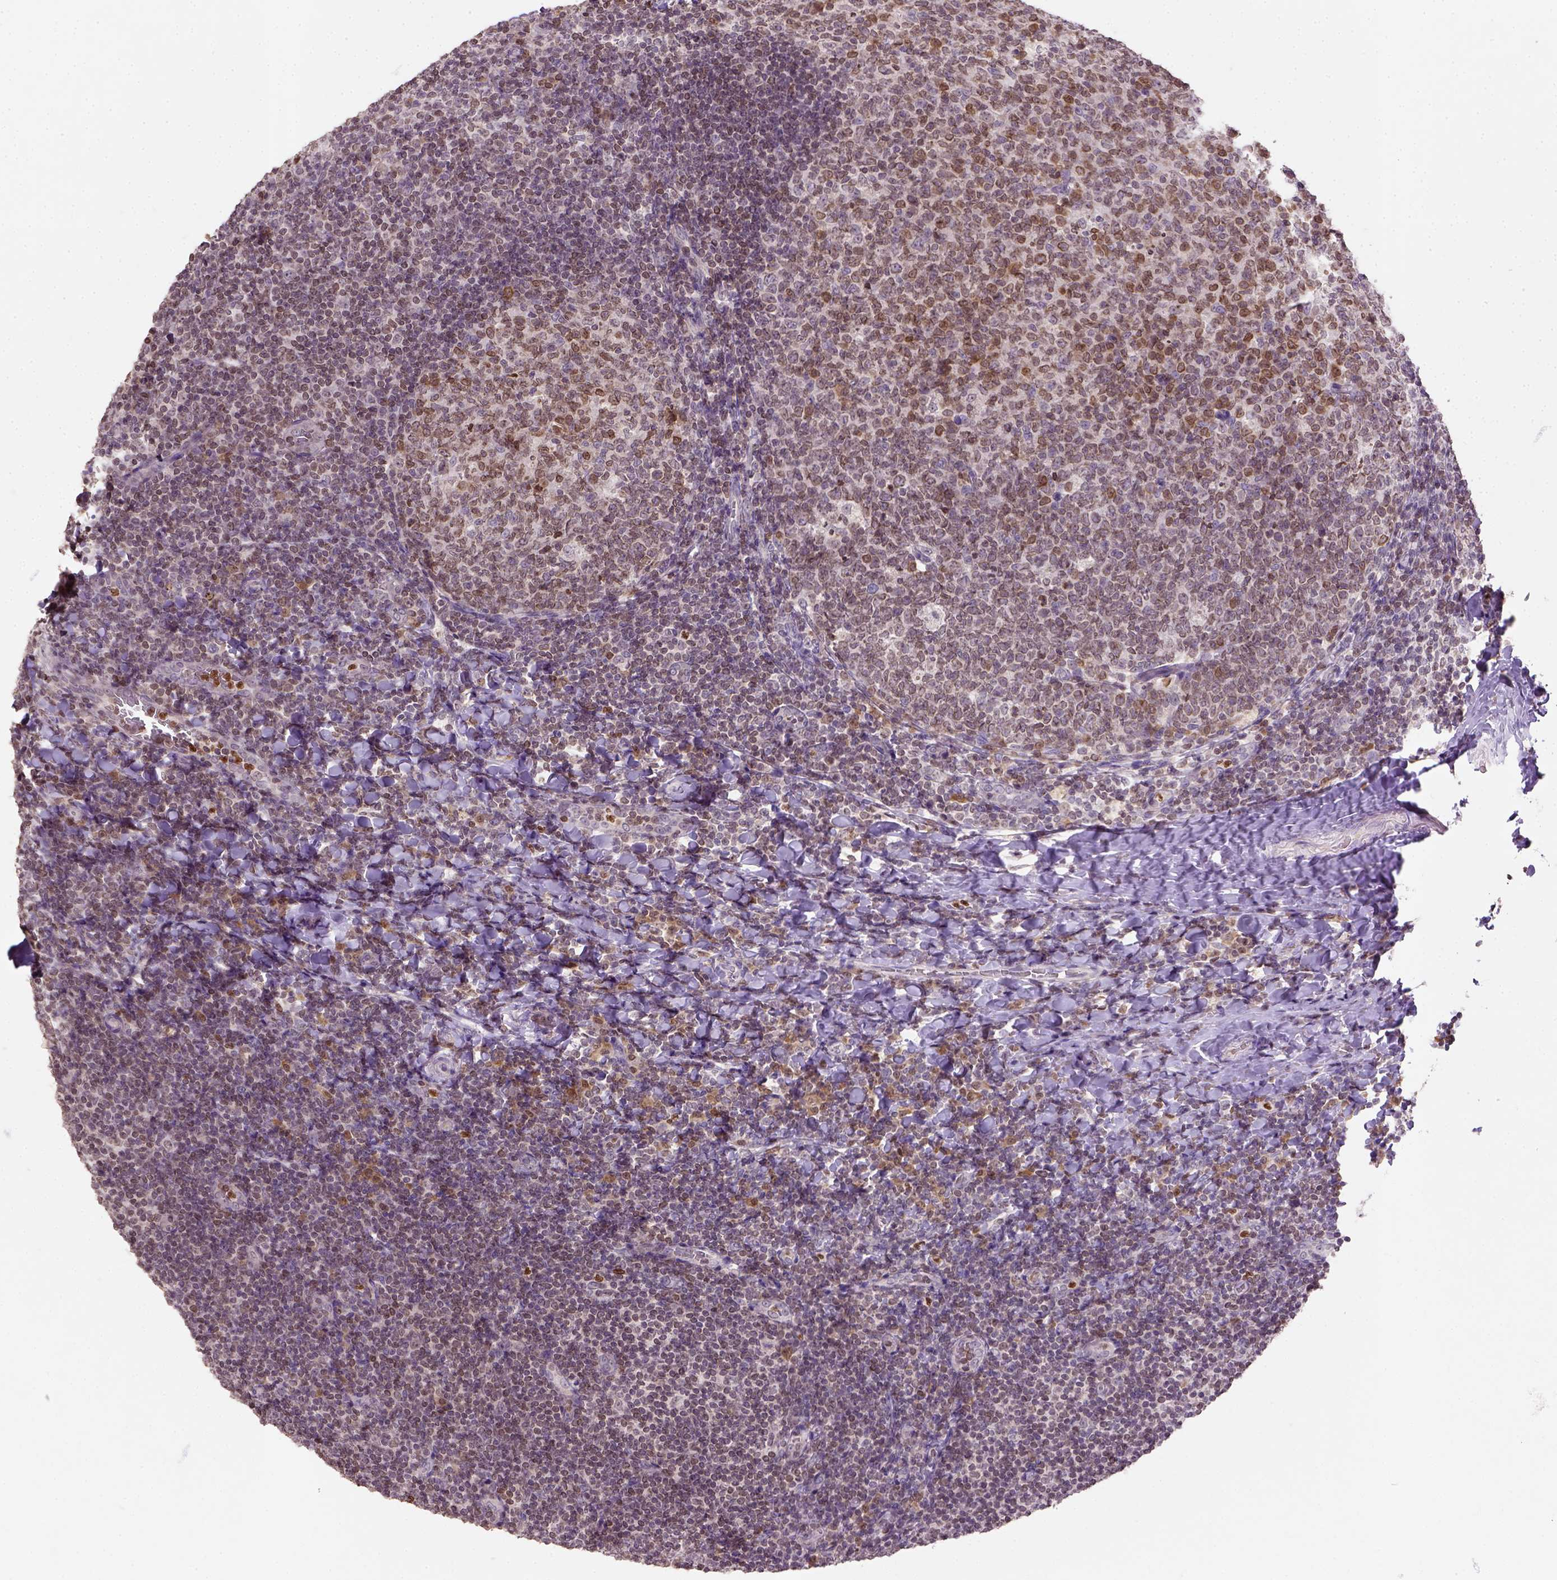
{"staining": {"intensity": "strong", "quantity": "<25%", "location": "nuclear"}, "tissue": "tonsil", "cell_type": "Germinal center cells", "image_type": "normal", "snomed": [{"axis": "morphology", "description": "Normal tissue, NOS"}, {"axis": "topography", "description": "Tonsil"}], "caption": "The immunohistochemical stain labels strong nuclear expression in germinal center cells of normal tonsil. The staining was performed using DAB to visualize the protein expression in brown, while the nuclei were stained in blue with hematoxylin (Magnification: 20x).", "gene": "NUDT3", "patient": {"sex": "male", "age": 17}}